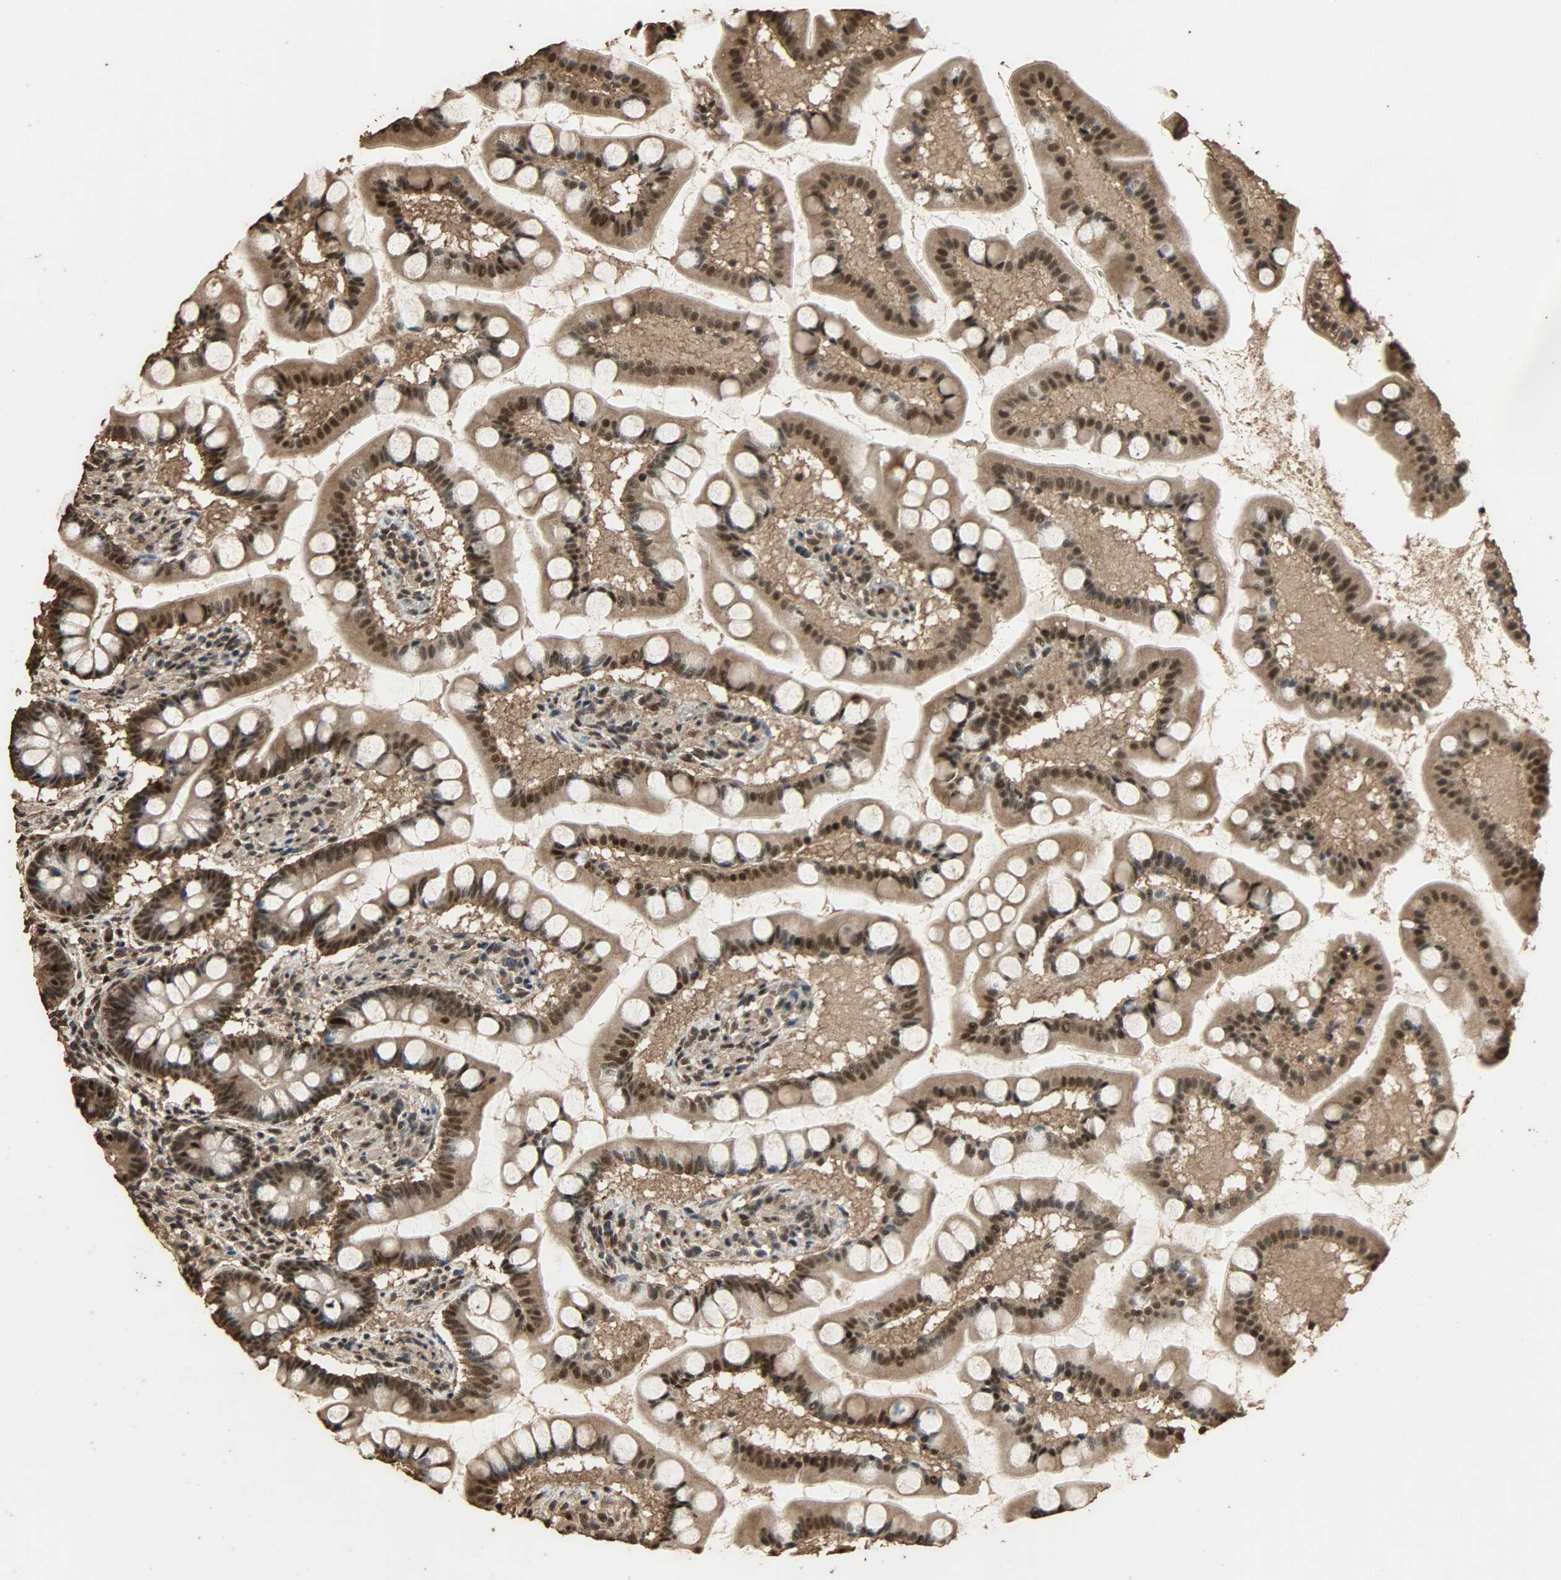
{"staining": {"intensity": "strong", "quantity": ">75%", "location": "cytoplasmic/membranous,nuclear"}, "tissue": "small intestine", "cell_type": "Glandular cells", "image_type": "normal", "snomed": [{"axis": "morphology", "description": "Normal tissue, NOS"}, {"axis": "topography", "description": "Small intestine"}], "caption": "This photomicrograph exhibits immunohistochemistry (IHC) staining of unremarkable small intestine, with high strong cytoplasmic/membranous,nuclear expression in about >75% of glandular cells.", "gene": "CCNT2", "patient": {"sex": "male", "age": 41}}